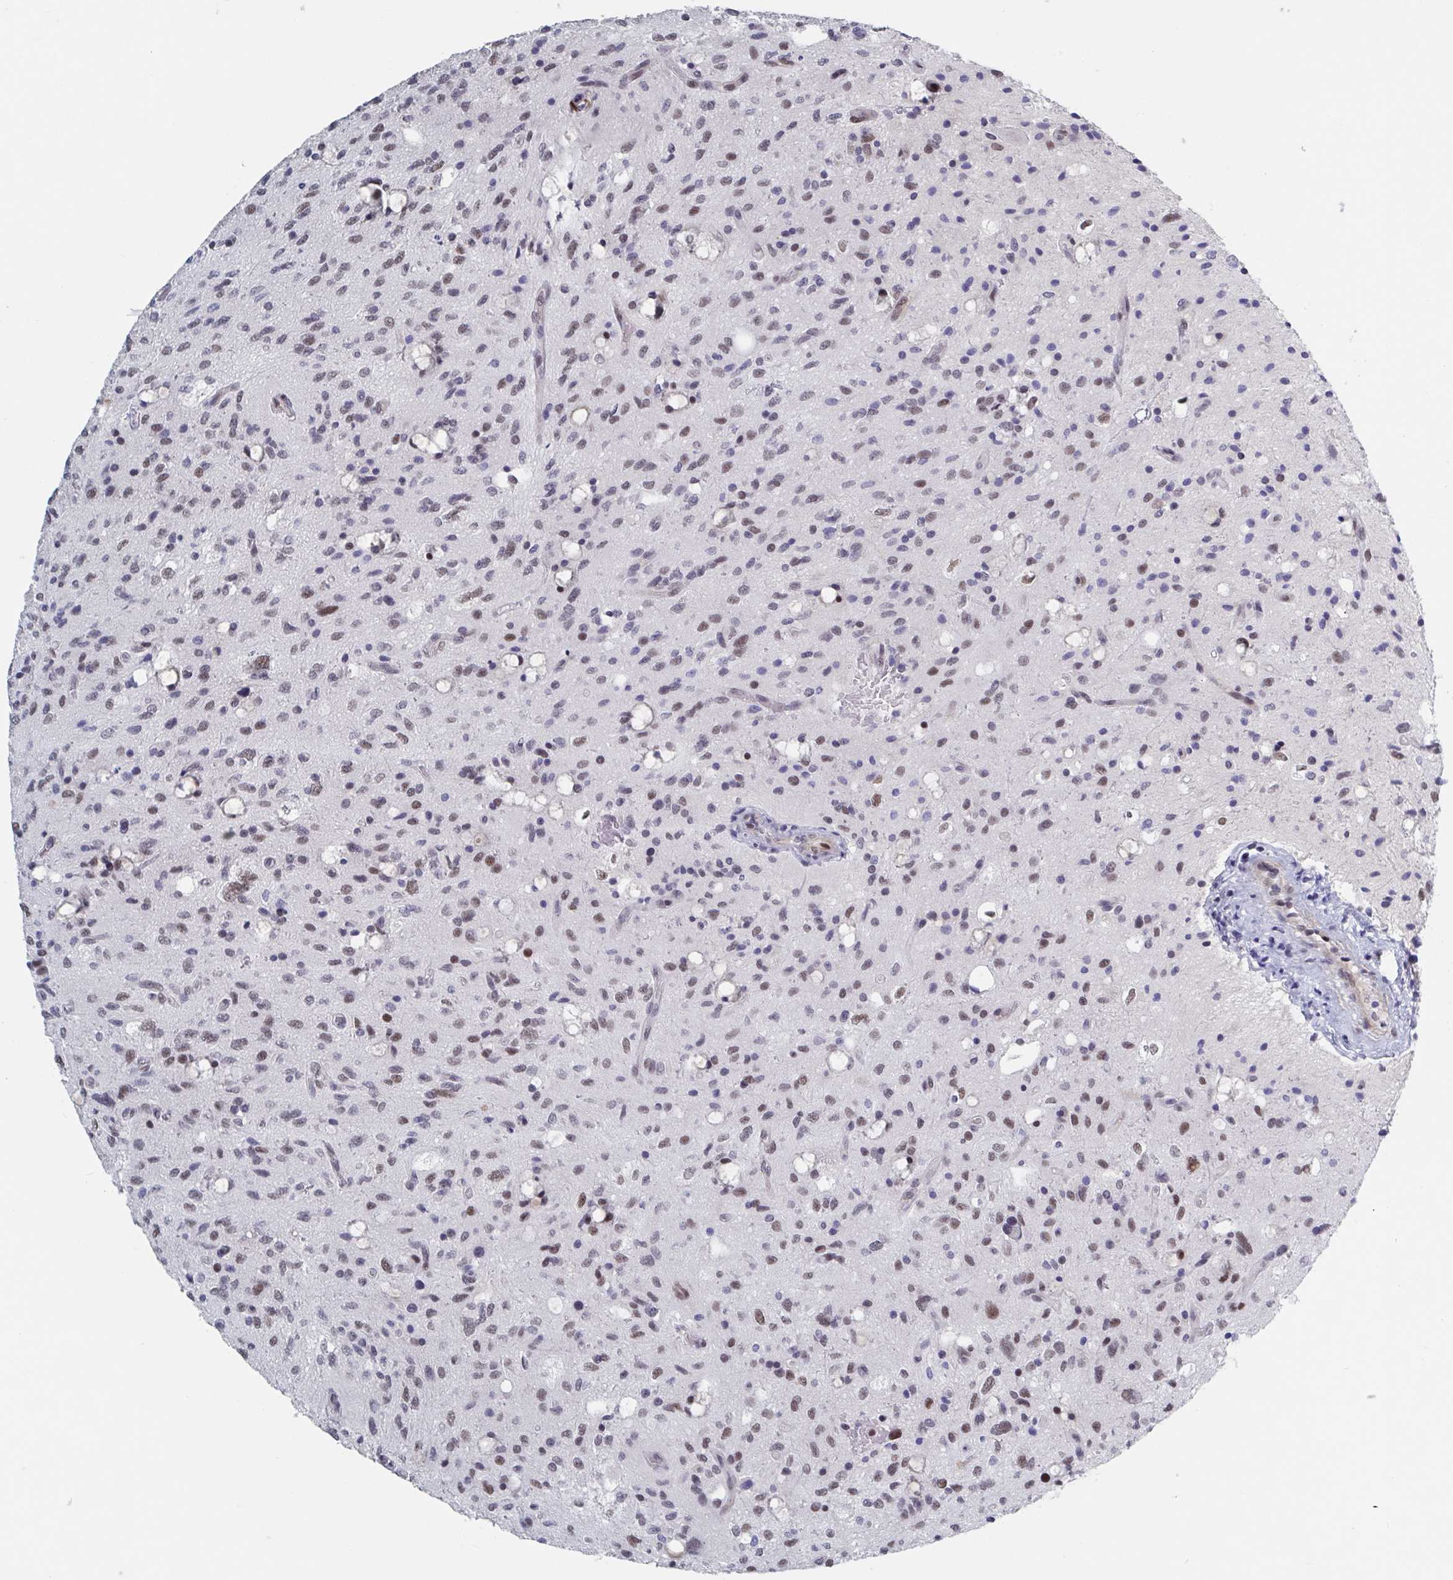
{"staining": {"intensity": "moderate", "quantity": "25%-75%", "location": "nuclear"}, "tissue": "glioma", "cell_type": "Tumor cells", "image_type": "cancer", "snomed": [{"axis": "morphology", "description": "Glioma, malignant, Low grade"}, {"axis": "topography", "description": "Brain"}], "caption": "A medium amount of moderate nuclear positivity is appreciated in approximately 25%-75% of tumor cells in glioma tissue.", "gene": "BCL7B", "patient": {"sex": "female", "age": 58}}